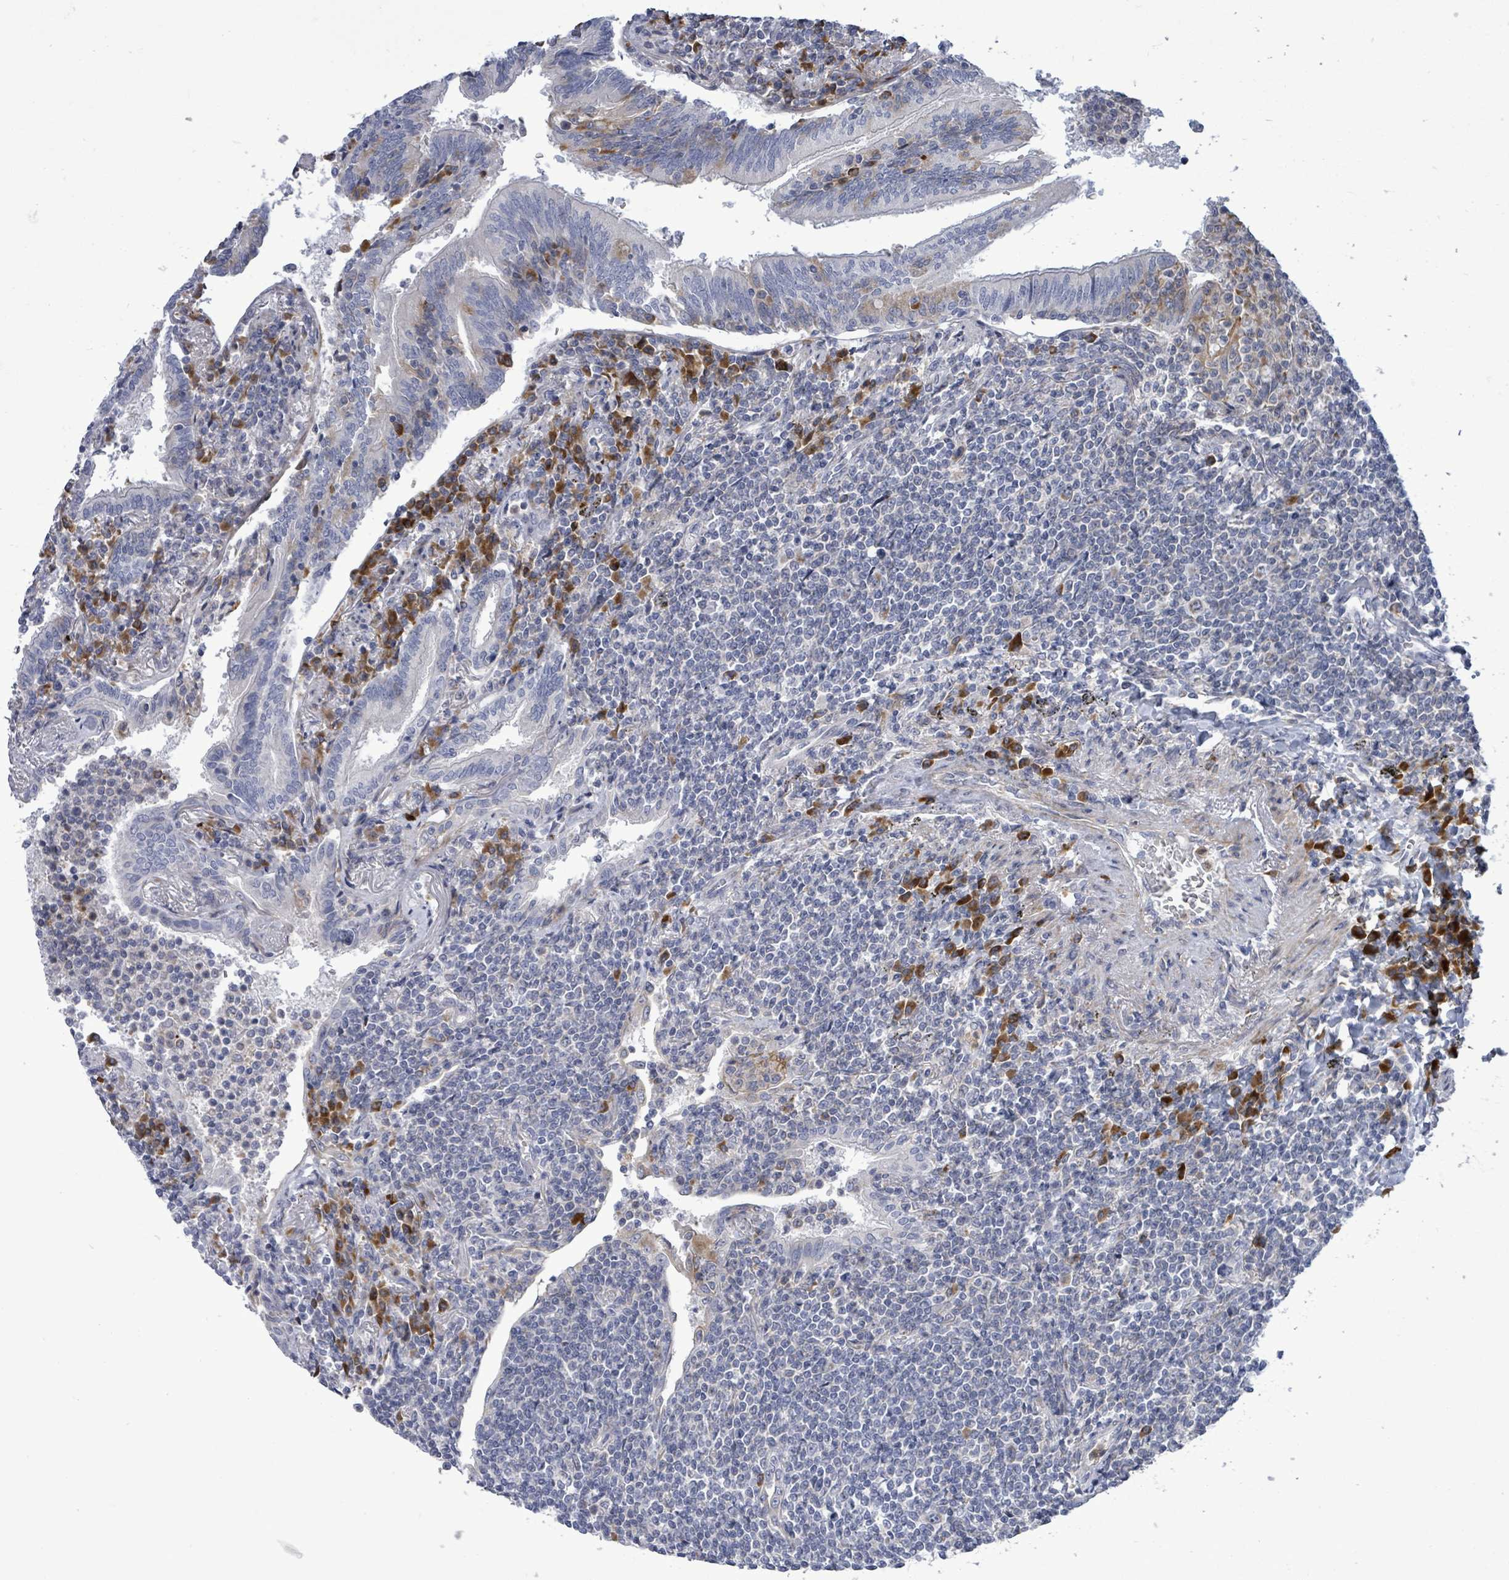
{"staining": {"intensity": "negative", "quantity": "none", "location": "none"}, "tissue": "lymphoma", "cell_type": "Tumor cells", "image_type": "cancer", "snomed": [{"axis": "morphology", "description": "Malignant lymphoma, non-Hodgkin's type, Low grade"}, {"axis": "topography", "description": "Lung"}], "caption": "DAB (3,3'-diaminobenzidine) immunohistochemical staining of malignant lymphoma, non-Hodgkin's type (low-grade) displays no significant positivity in tumor cells.", "gene": "SAR1A", "patient": {"sex": "female", "age": 71}}